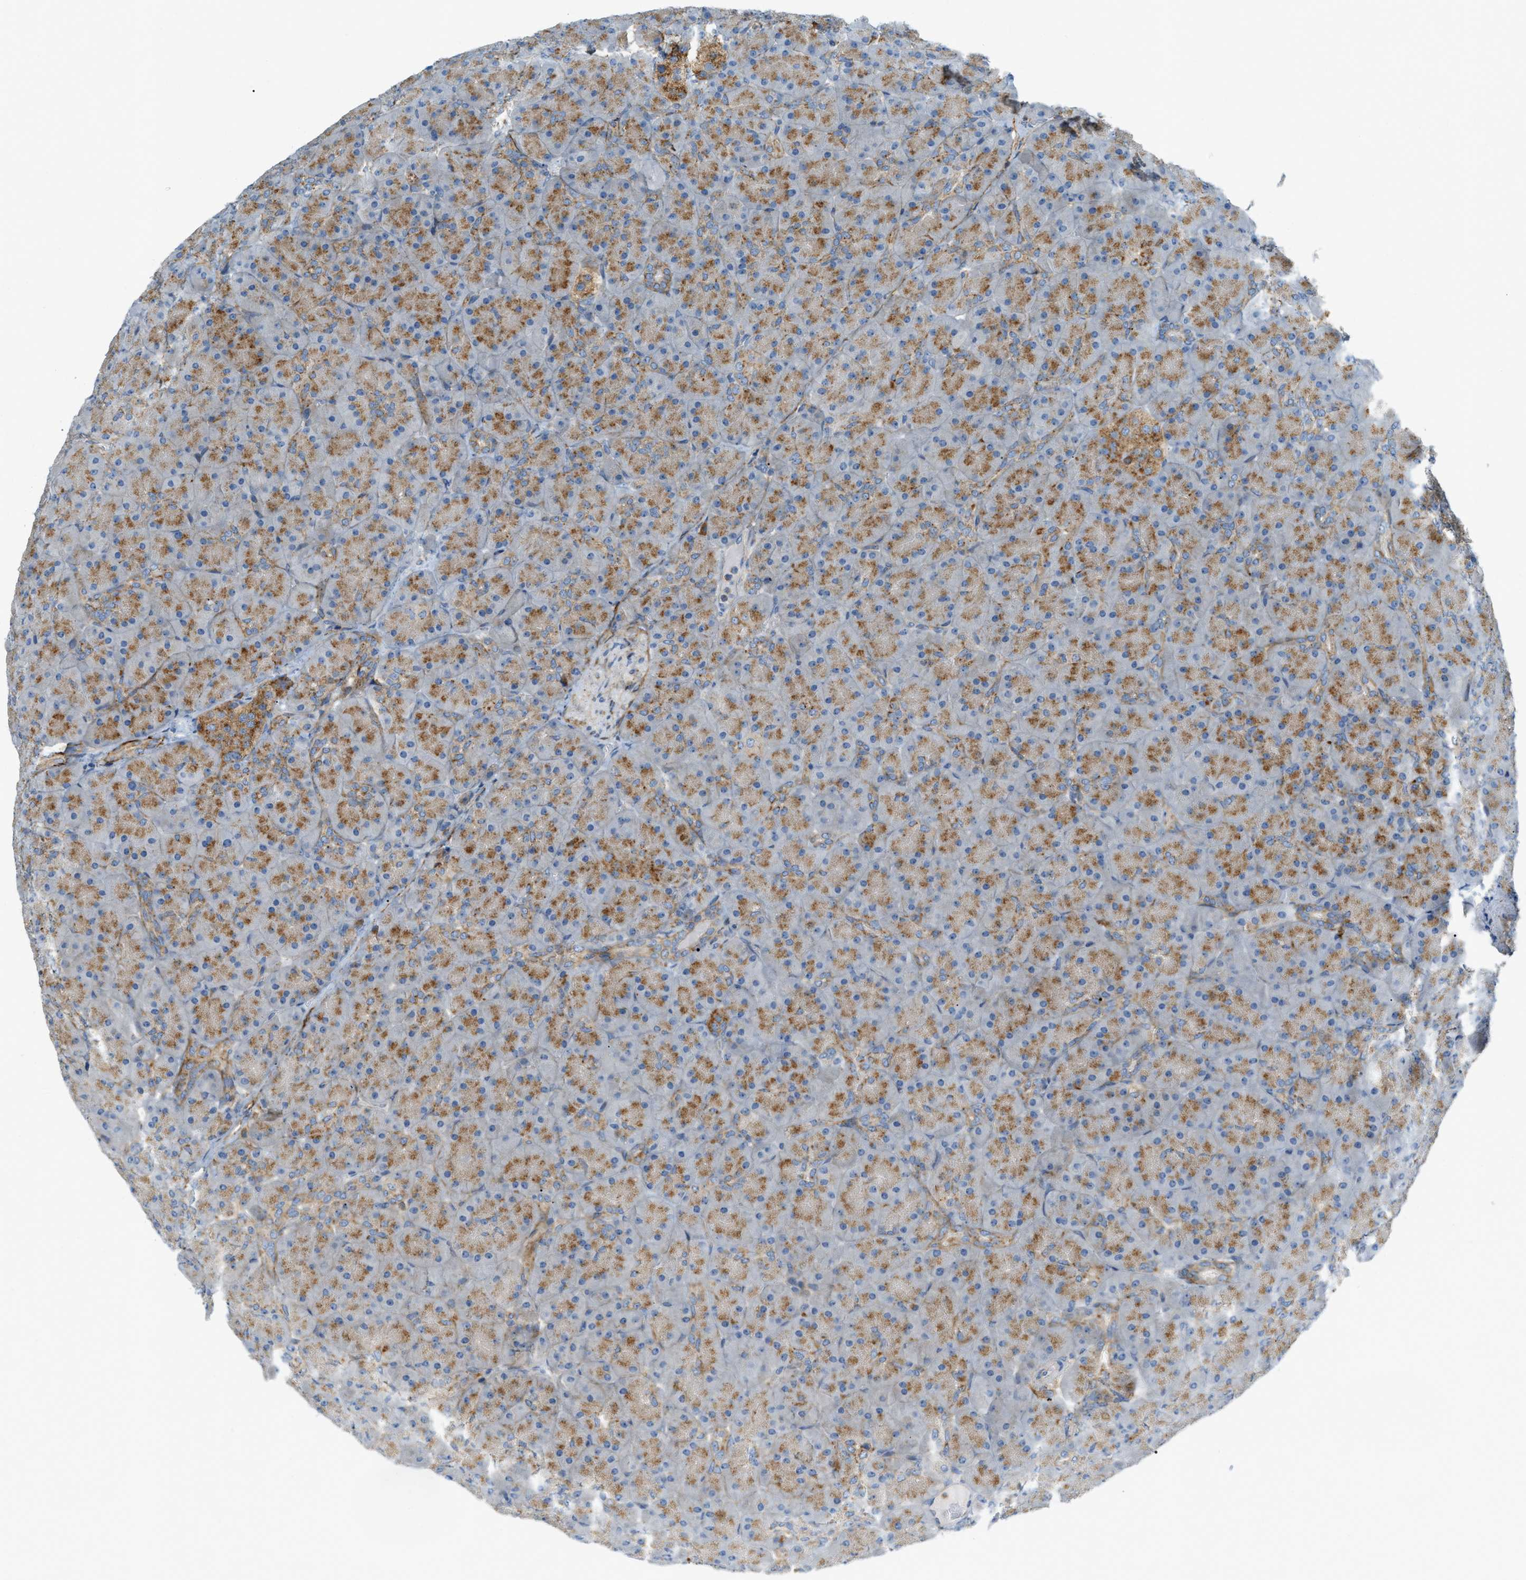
{"staining": {"intensity": "moderate", "quantity": ">75%", "location": "cytoplasmic/membranous"}, "tissue": "pancreas", "cell_type": "Exocrine glandular cells", "image_type": "normal", "snomed": [{"axis": "morphology", "description": "Normal tissue, NOS"}, {"axis": "topography", "description": "Pancreas"}], "caption": "Exocrine glandular cells display medium levels of moderate cytoplasmic/membranous staining in approximately >75% of cells in normal human pancreas.", "gene": "LMBRD1", "patient": {"sex": "male", "age": 66}}